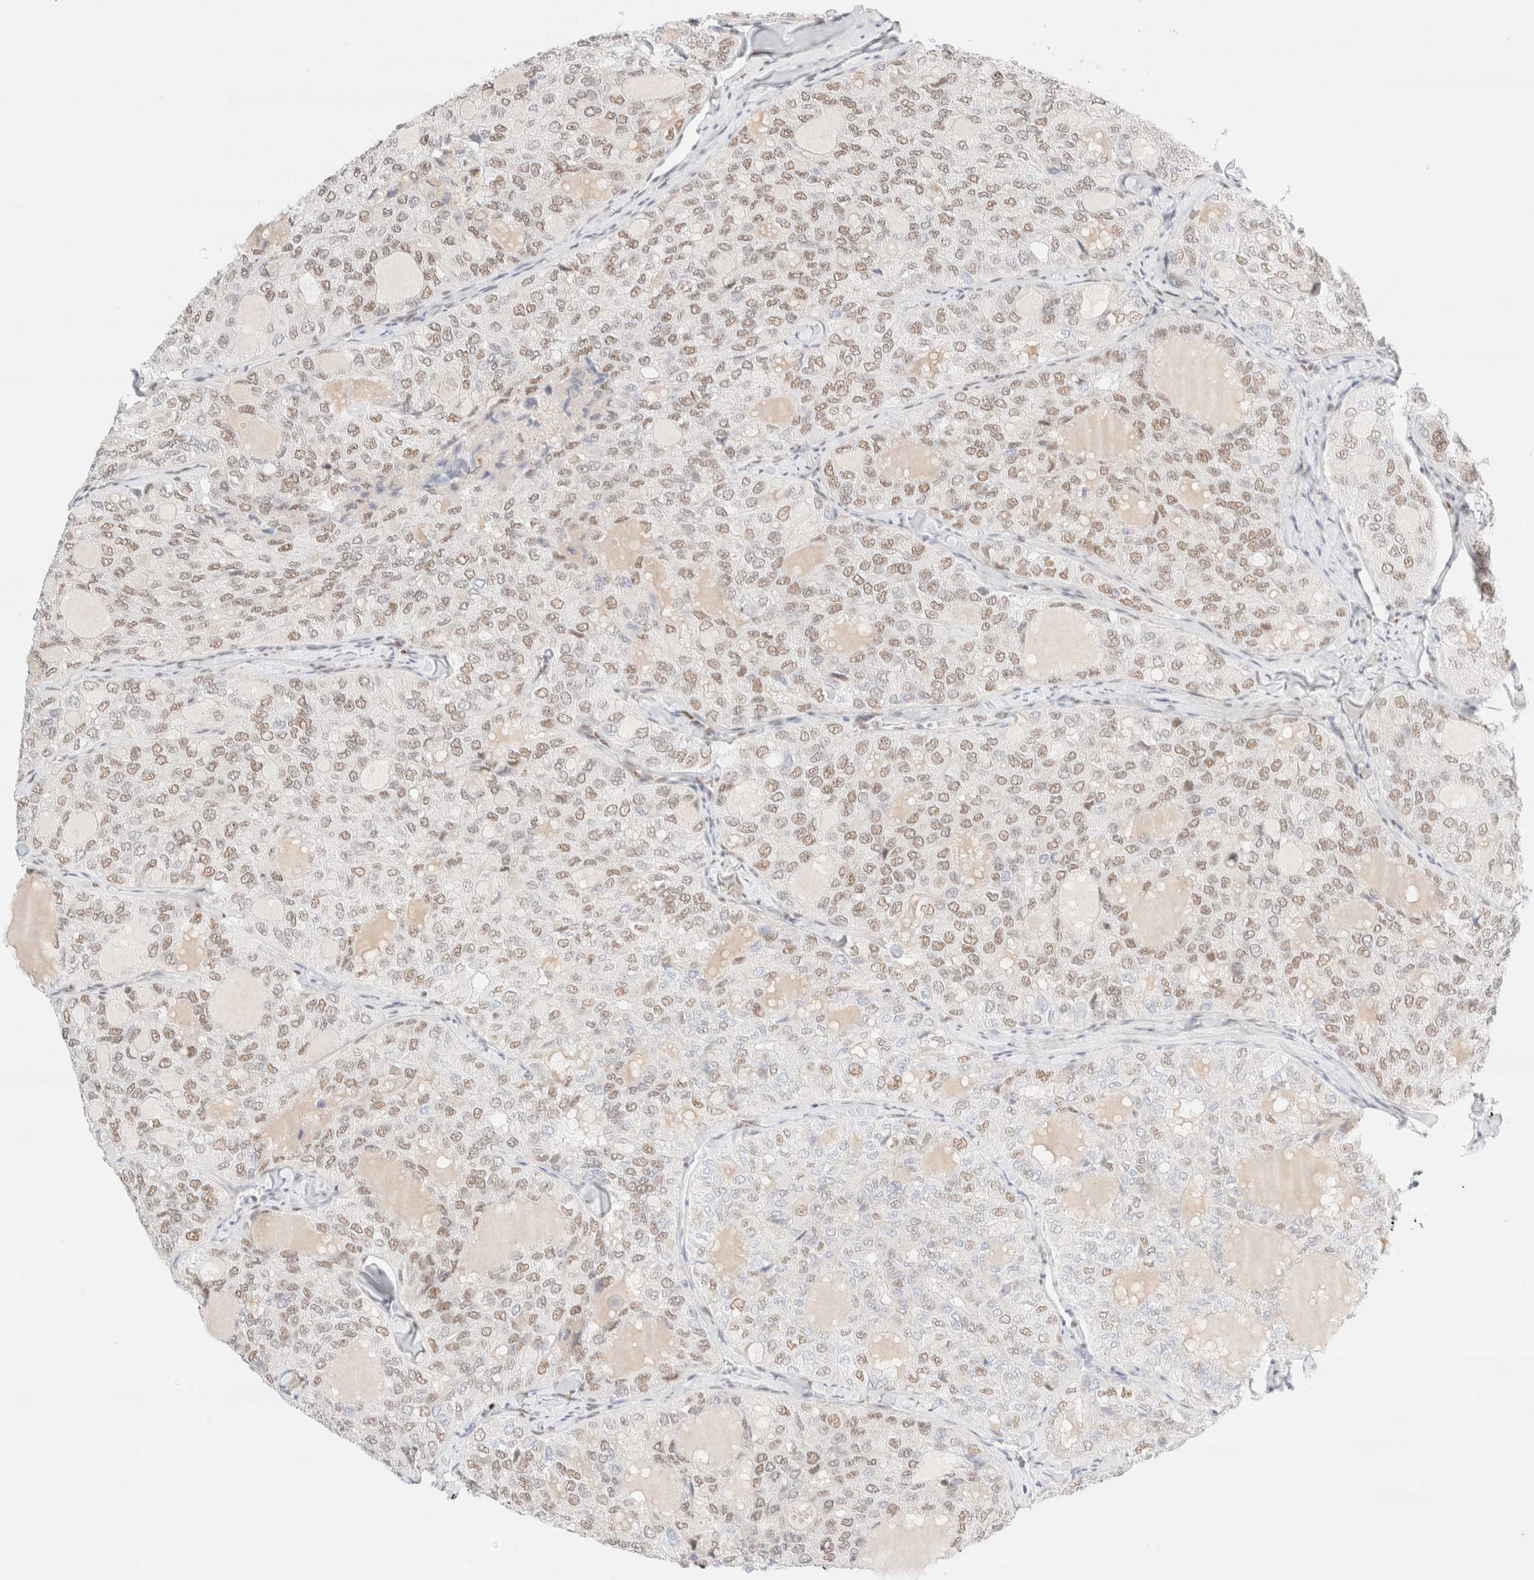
{"staining": {"intensity": "weak", "quantity": "25%-75%", "location": "nuclear"}, "tissue": "thyroid cancer", "cell_type": "Tumor cells", "image_type": "cancer", "snomed": [{"axis": "morphology", "description": "Follicular adenoma carcinoma, NOS"}, {"axis": "topography", "description": "Thyroid gland"}], "caption": "Immunohistochemistry (IHC) photomicrograph of neoplastic tissue: thyroid cancer stained using immunohistochemistry exhibits low levels of weak protein expression localized specifically in the nuclear of tumor cells, appearing as a nuclear brown color.", "gene": "CIC", "patient": {"sex": "male", "age": 75}}